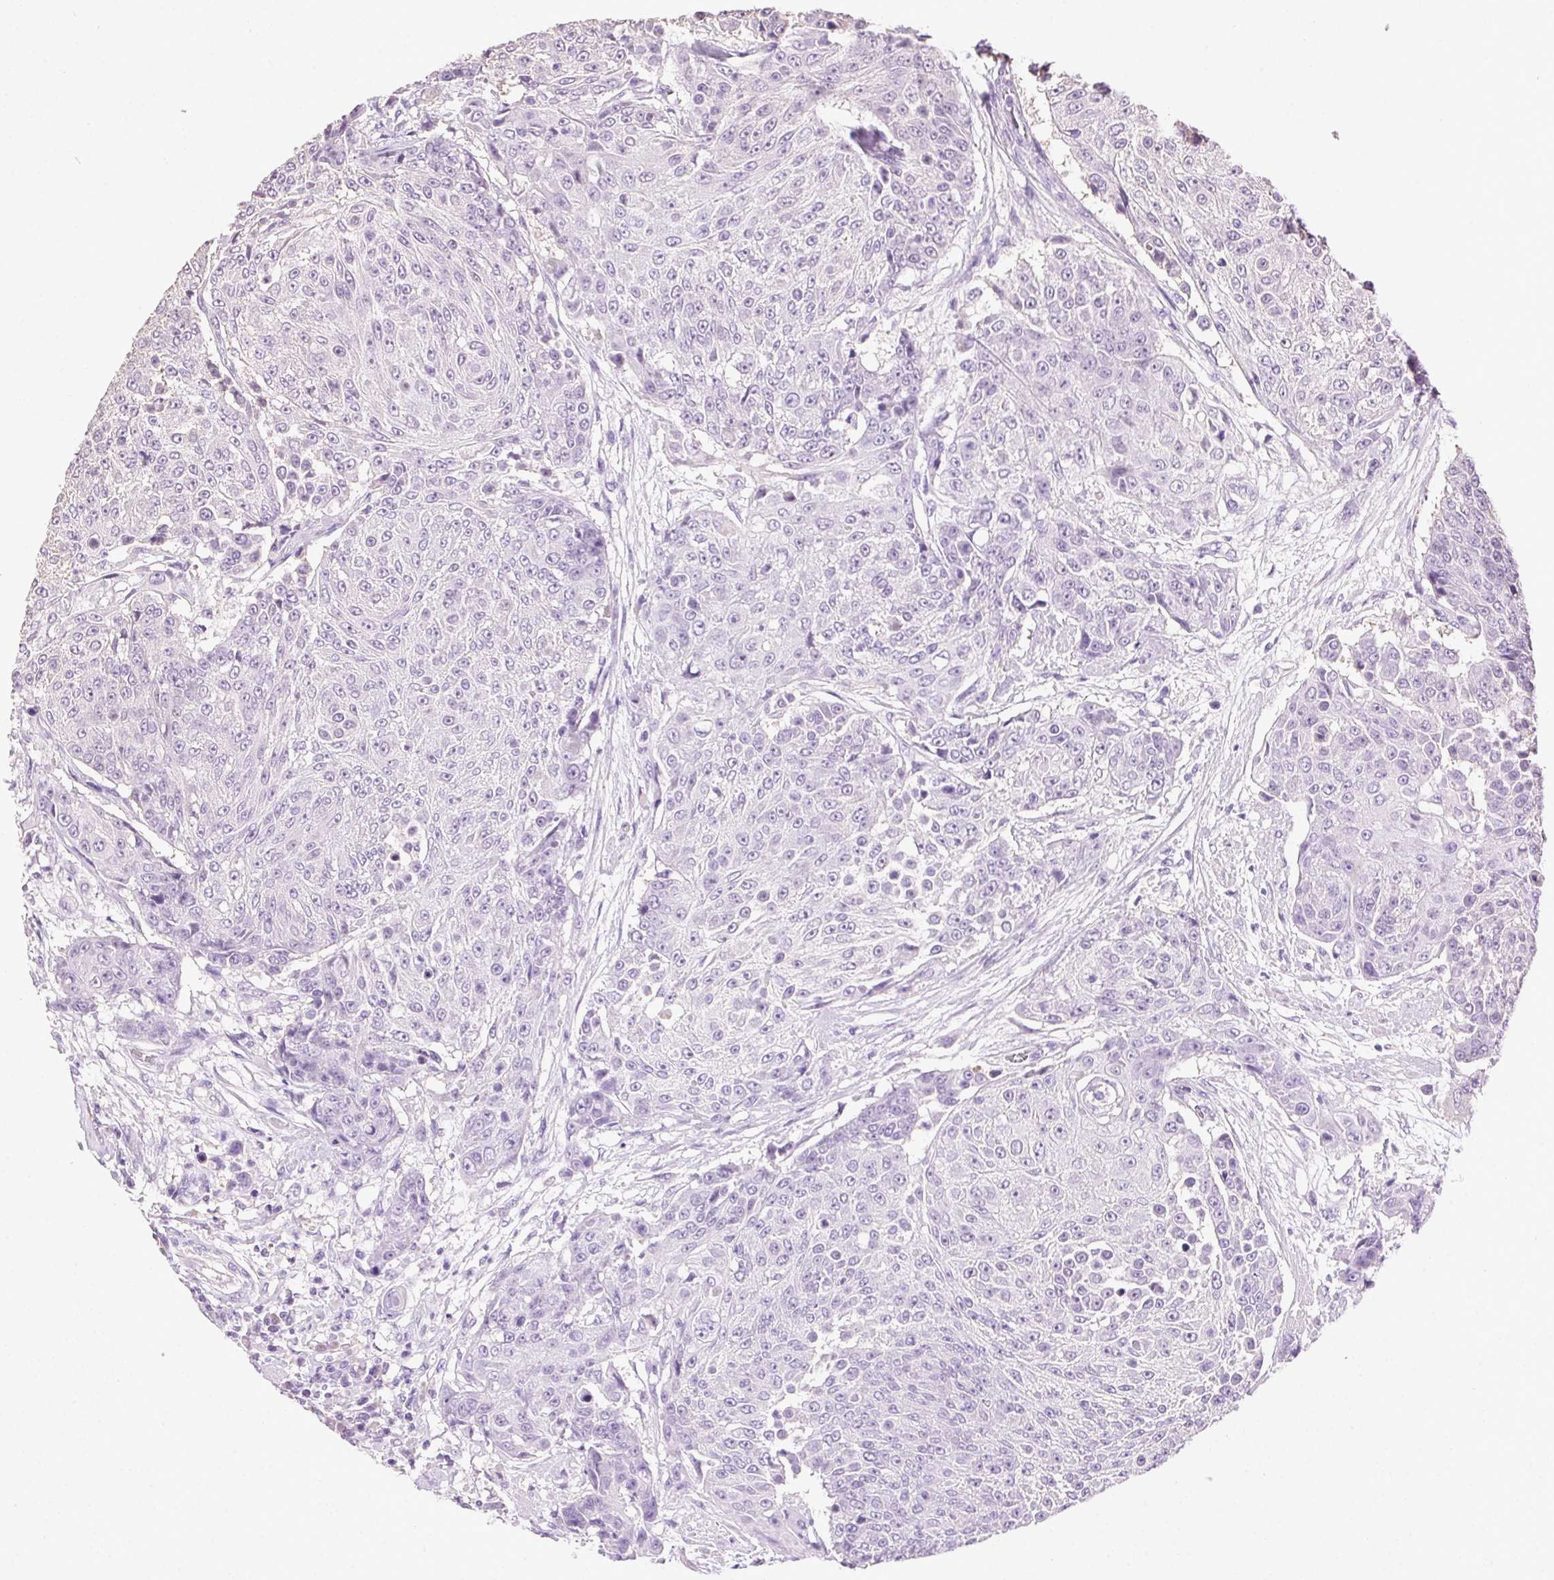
{"staining": {"intensity": "negative", "quantity": "none", "location": "none"}, "tissue": "urothelial cancer", "cell_type": "Tumor cells", "image_type": "cancer", "snomed": [{"axis": "morphology", "description": "Urothelial carcinoma, High grade"}, {"axis": "topography", "description": "Urinary bladder"}], "caption": "IHC of human urothelial cancer exhibits no expression in tumor cells.", "gene": "SYCE2", "patient": {"sex": "female", "age": 63}}